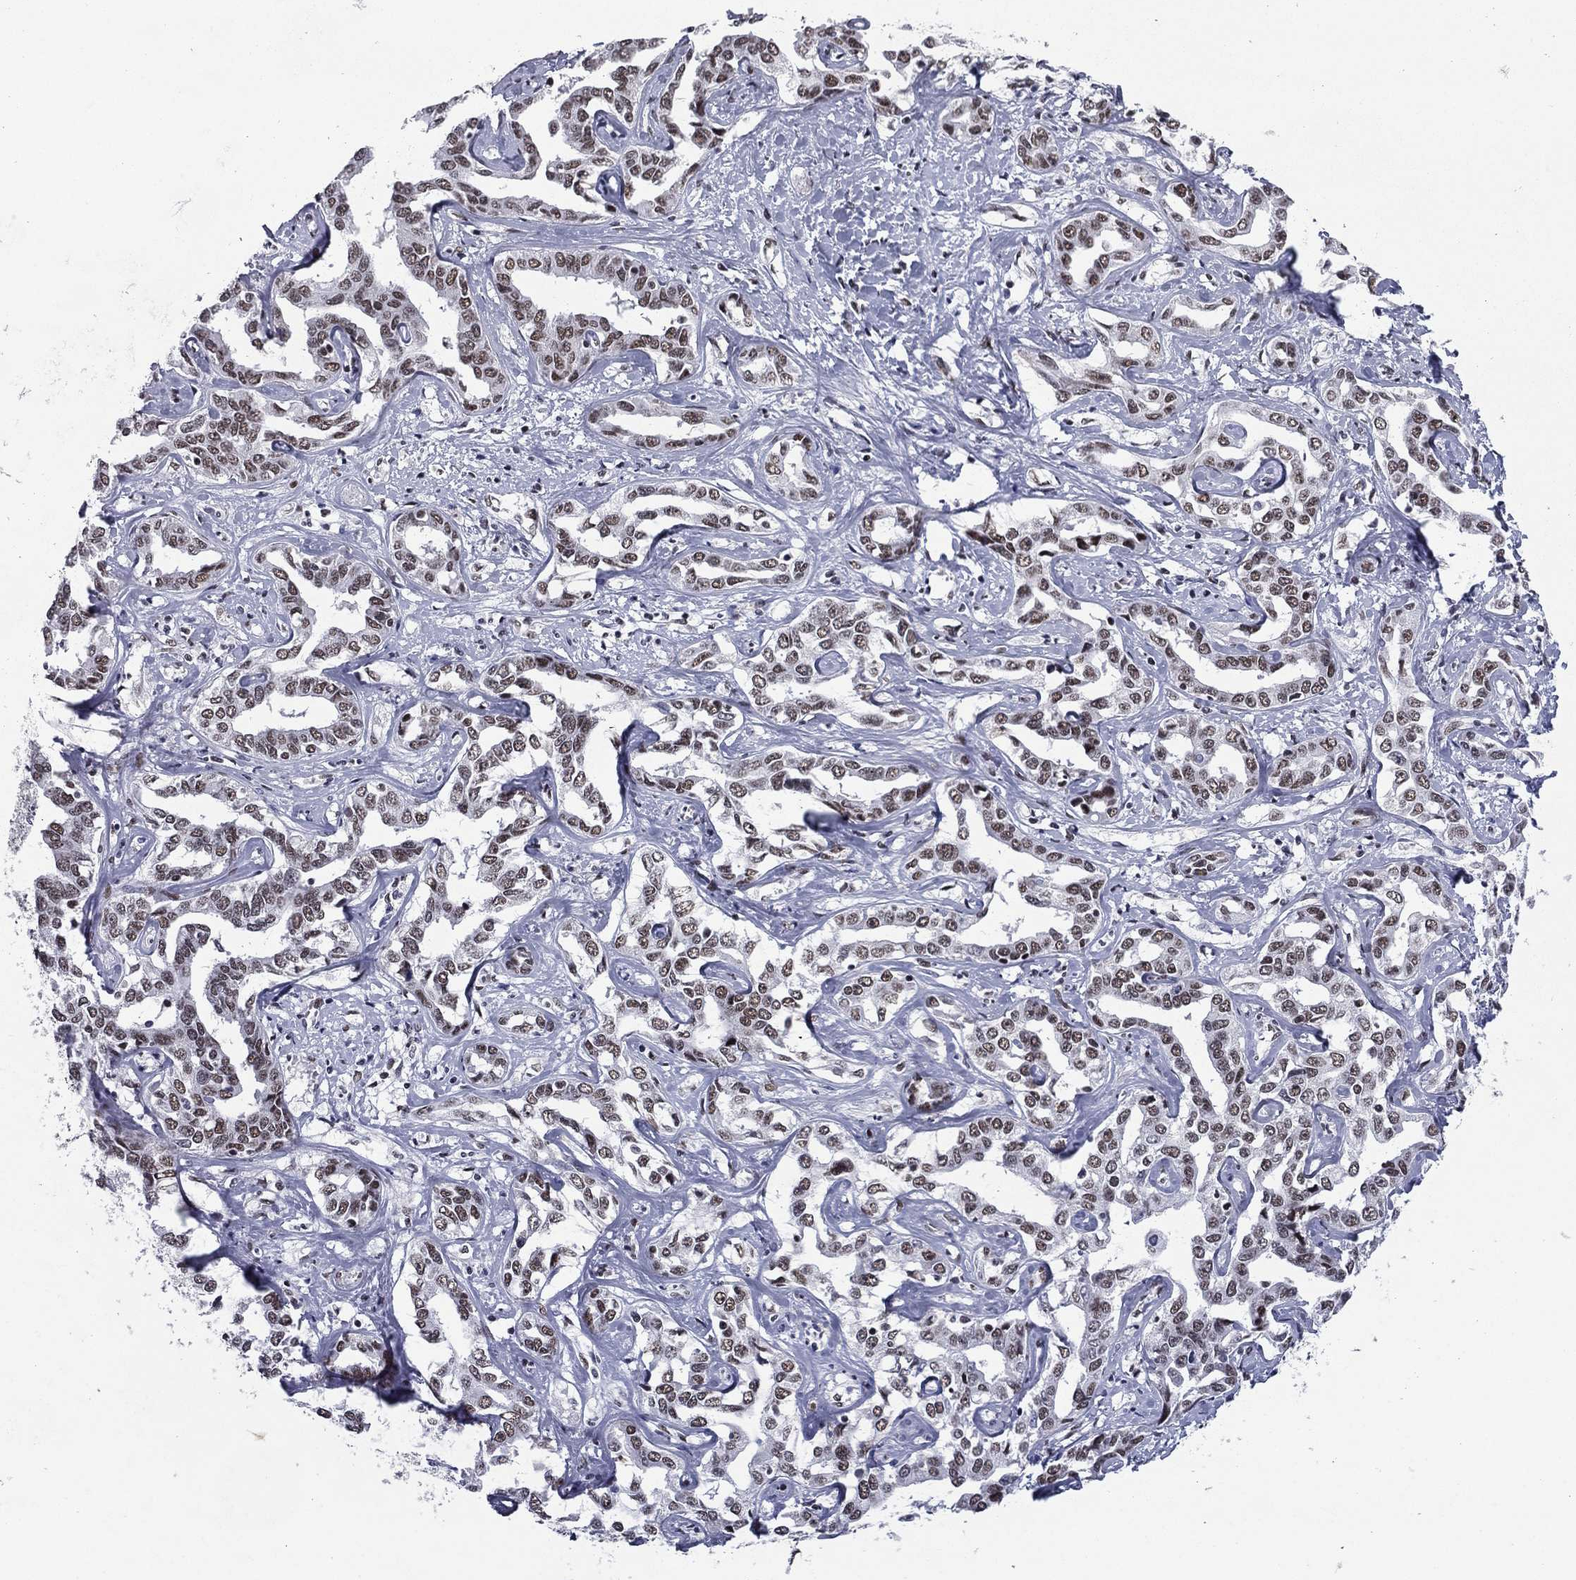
{"staining": {"intensity": "weak", "quantity": "25%-75%", "location": "nuclear"}, "tissue": "liver cancer", "cell_type": "Tumor cells", "image_type": "cancer", "snomed": [{"axis": "morphology", "description": "Cholangiocarcinoma"}, {"axis": "topography", "description": "Liver"}], "caption": "About 25%-75% of tumor cells in human liver cancer (cholangiocarcinoma) show weak nuclear protein staining as visualized by brown immunohistochemical staining.", "gene": "ETV5", "patient": {"sex": "male", "age": 59}}